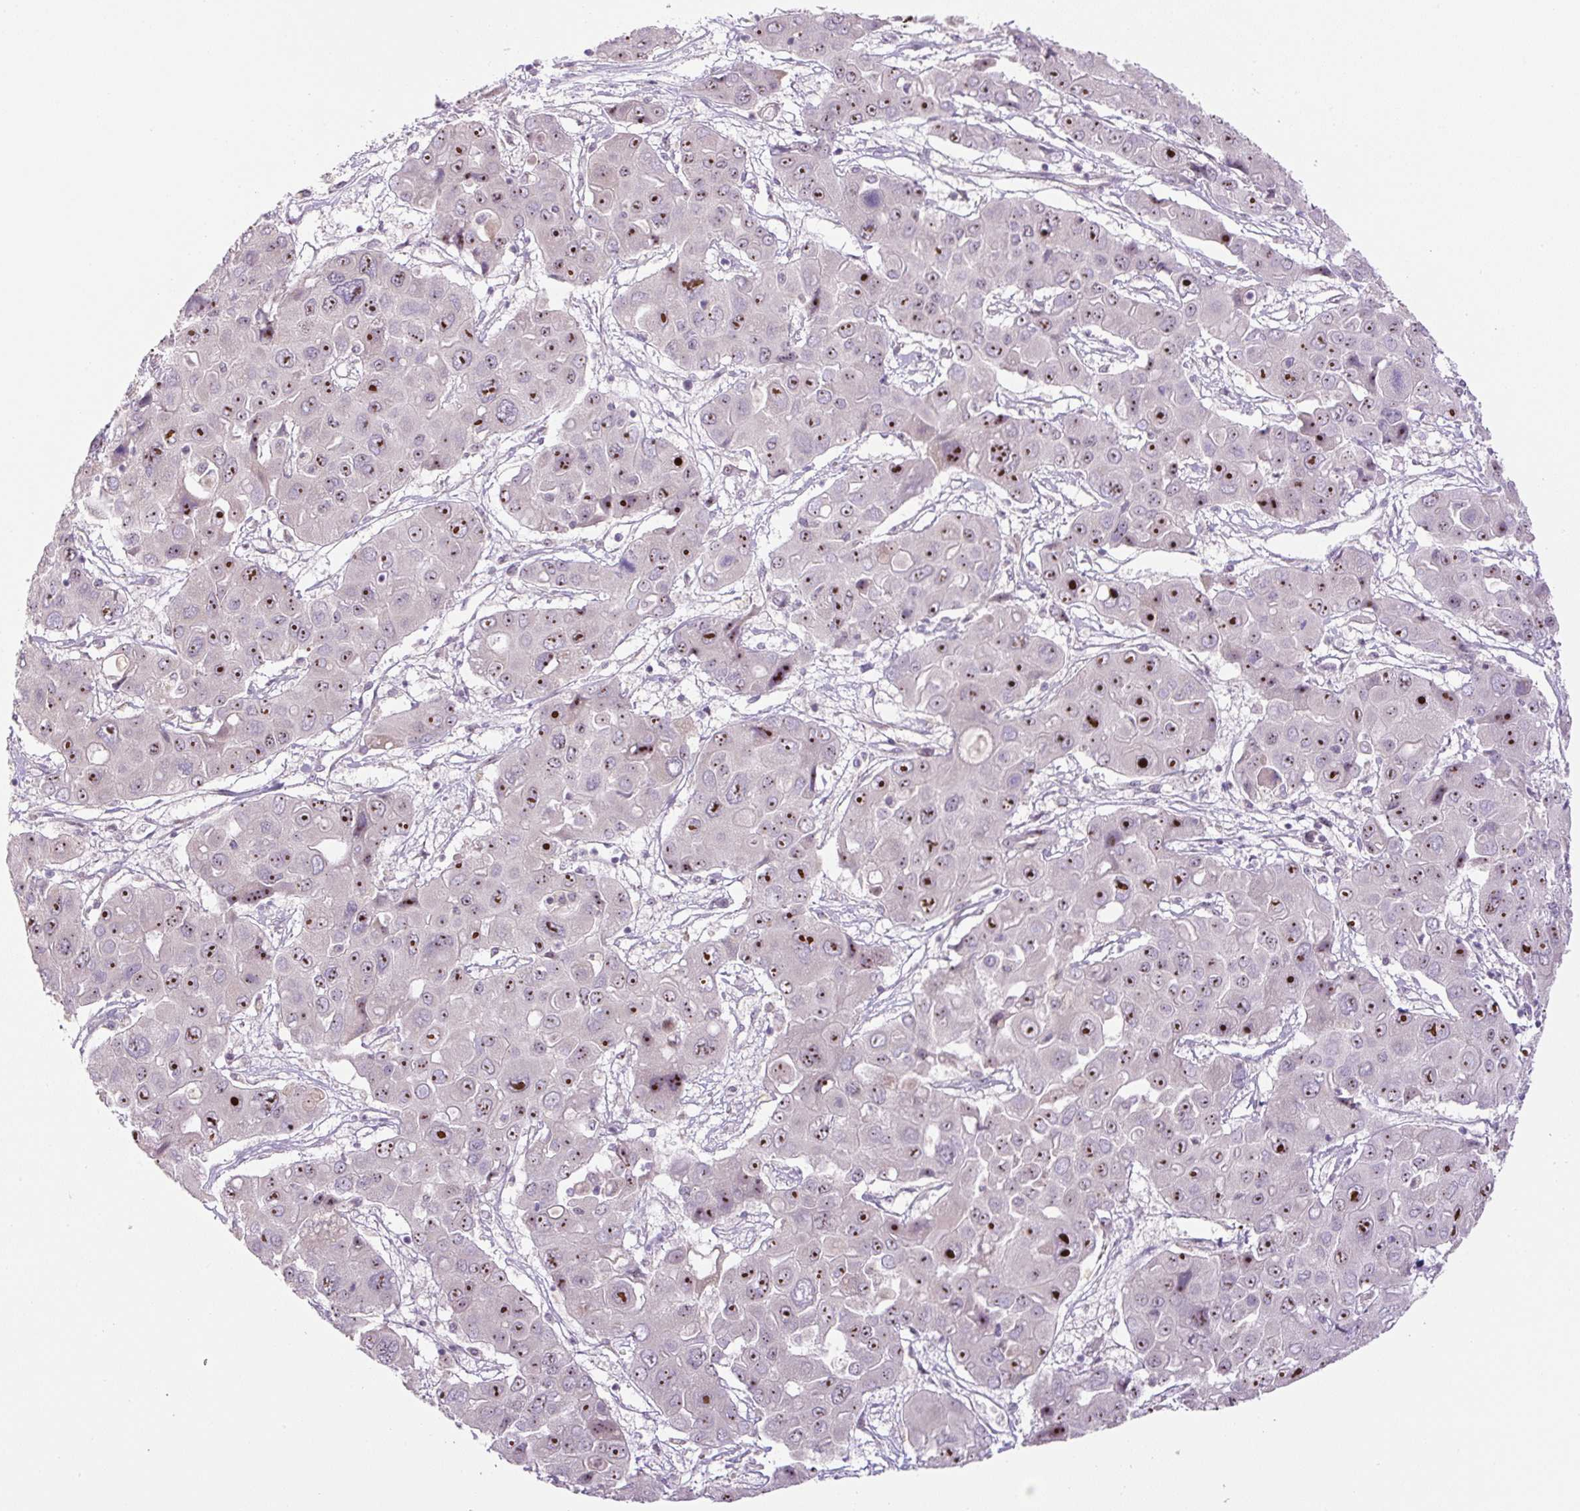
{"staining": {"intensity": "moderate", "quantity": ">75%", "location": "nuclear"}, "tissue": "liver cancer", "cell_type": "Tumor cells", "image_type": "cancer", "snomed": [{"axis": "morphology", "description": "Cholangiocarcinoma"}, {"axis": "topography", "description": "Liver"}], "caption": "Human liver cholangiocarcinoma stained with a protein marker exhibits moderate staining in tumor cells.", "gene": "TMEM151B", "patient": {"sex": "male", "age": 67}}